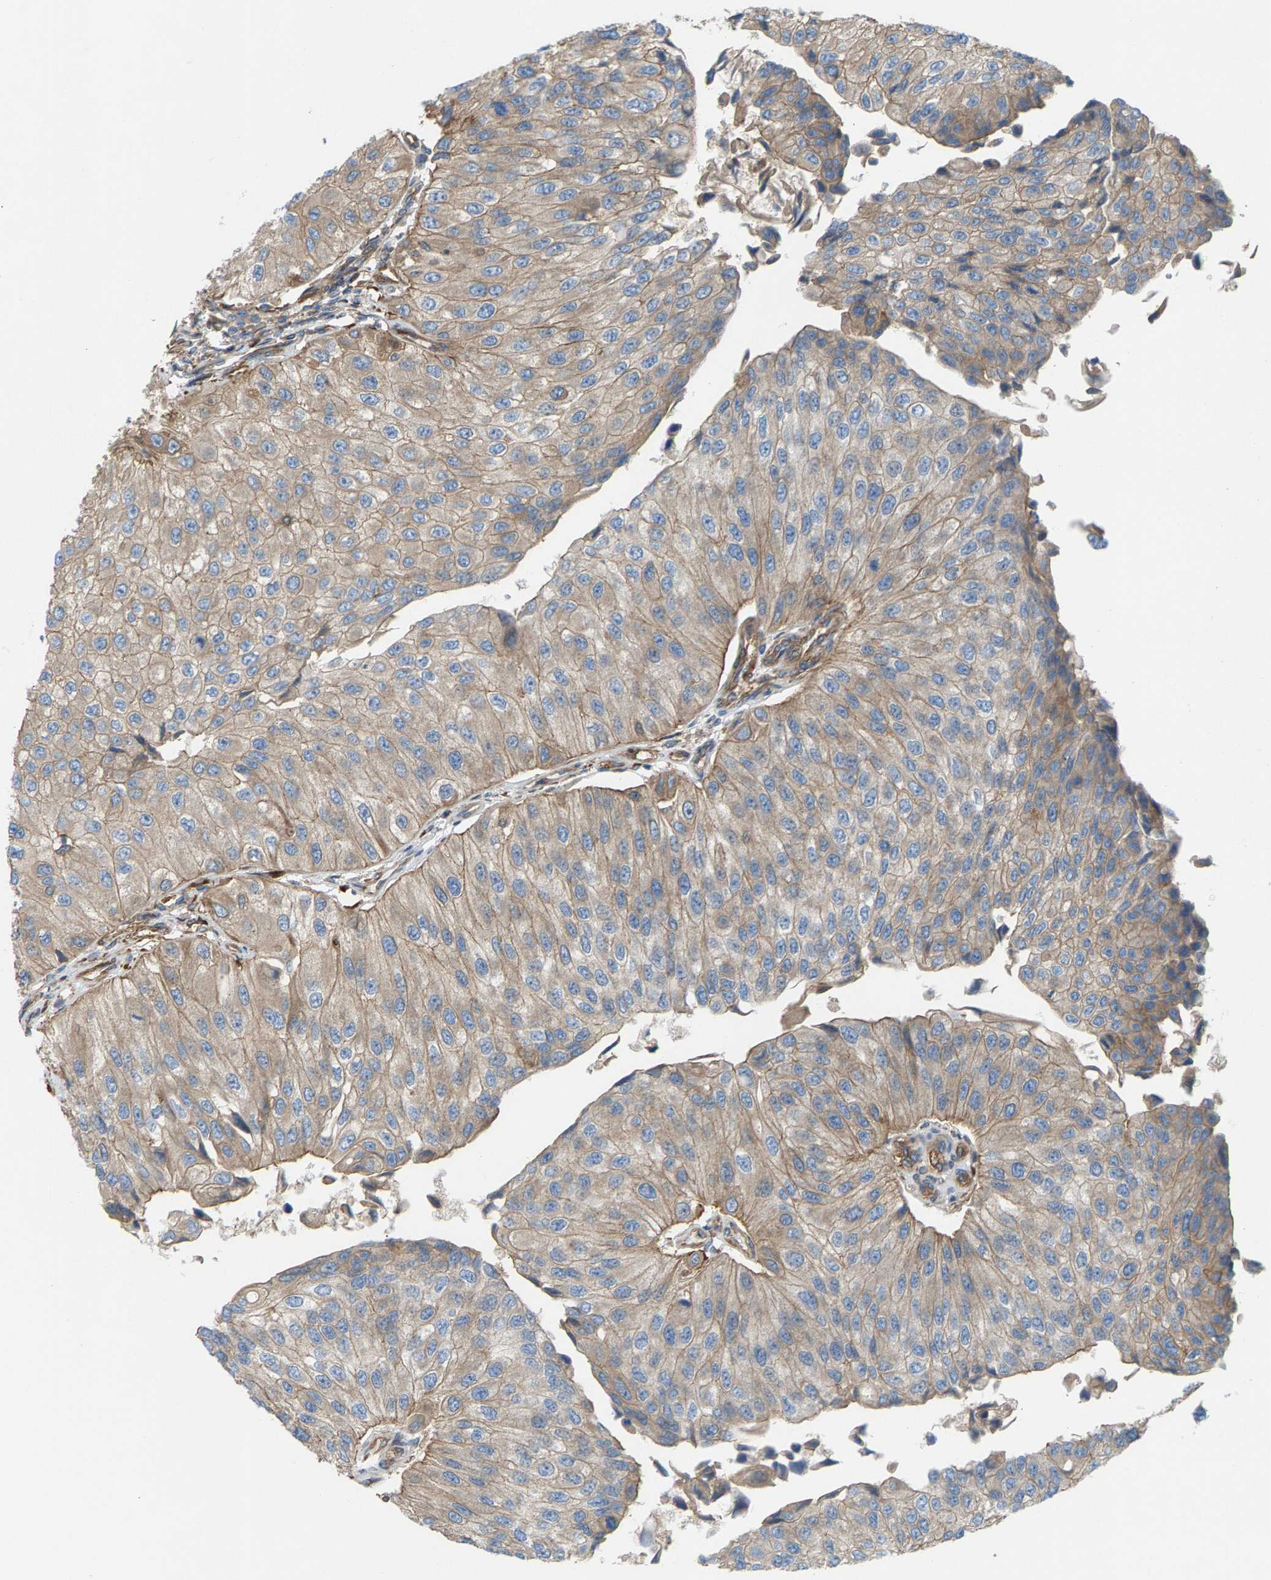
{"staining": {"intensity": "weak", "quantity": ">75%", "location": "cytoplasmic/membranous"}, "tissue": "urothelial cancer", "cell_type": "Tumor cells", "image_type": "cancer", "snomed": [{"axis": "morphology", "description": "Urothelial carcinoma, High grade"}, {"axis": "topography", "description": "Kidney"}, {"axis": "topography", "description": "Urinary bladder"}], "caption": "A histopathology image of human high-grade urothelial carcinoma stained for a protein displays weak cytoplasmic/membranous brown staining in tumor cells.", "gene": "PDCL", "patient": {"sex": "male", "age": 77}}